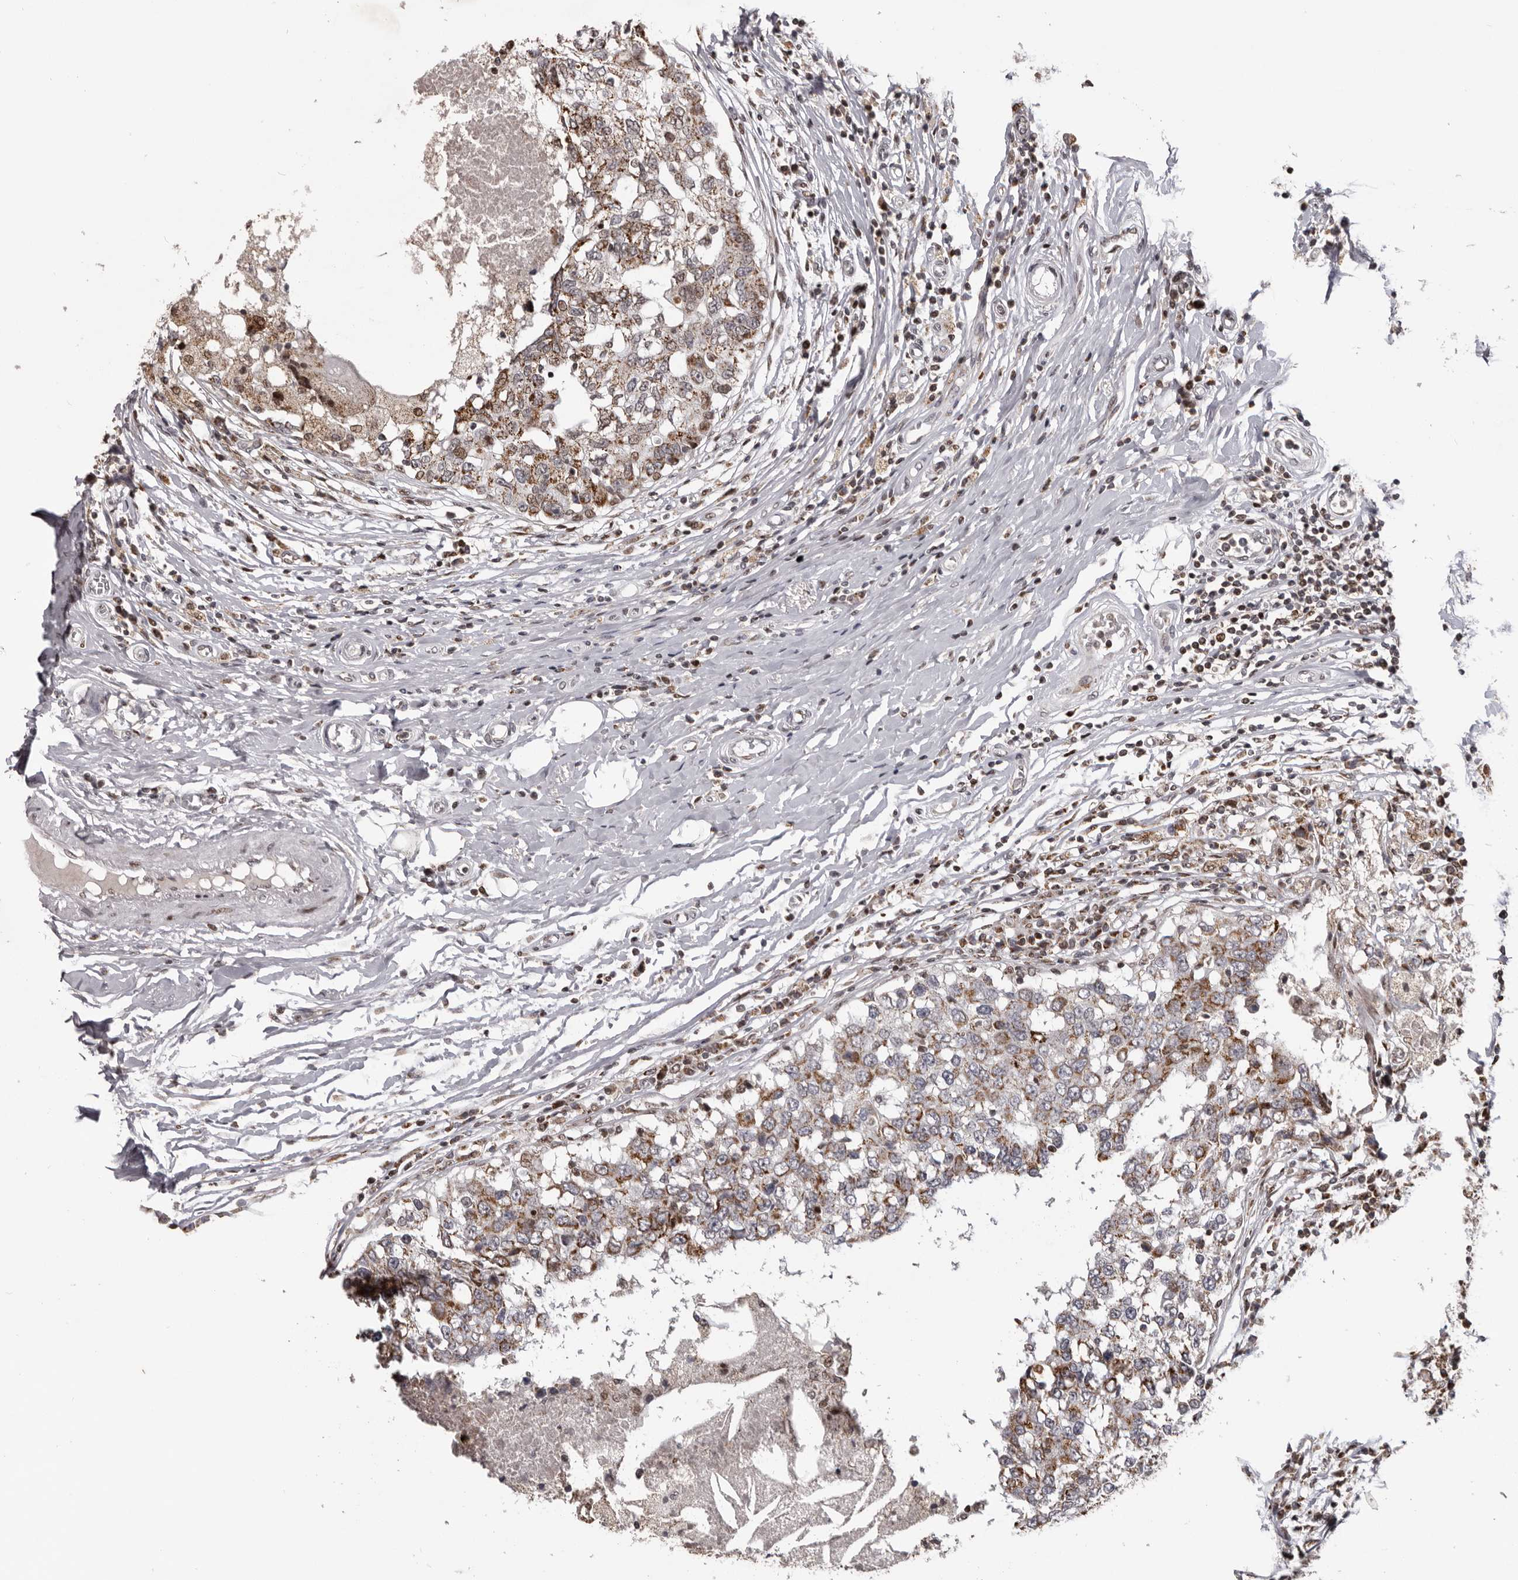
{"staining": {"intensity": "moderate", "quantity": "25%-75%", "location": "cytoplasmic/membranous"}, "tissue": "breast cancer", "cell_type": "Tumor cells", "image_type": "cancer", "snomed": [{"axis": "morphology", "description": "Duct carcinoma"}, {"axis": "topography", "description": "Breast"}], "caption": "The immunohistochemical stain highlights moderate cytoplasmic/membranous expression in tumor cells of invasive ductal carcinoma (breast) tissue.", "gene": "C17orf99", "patient": {"sex": "female", "age": 27}}